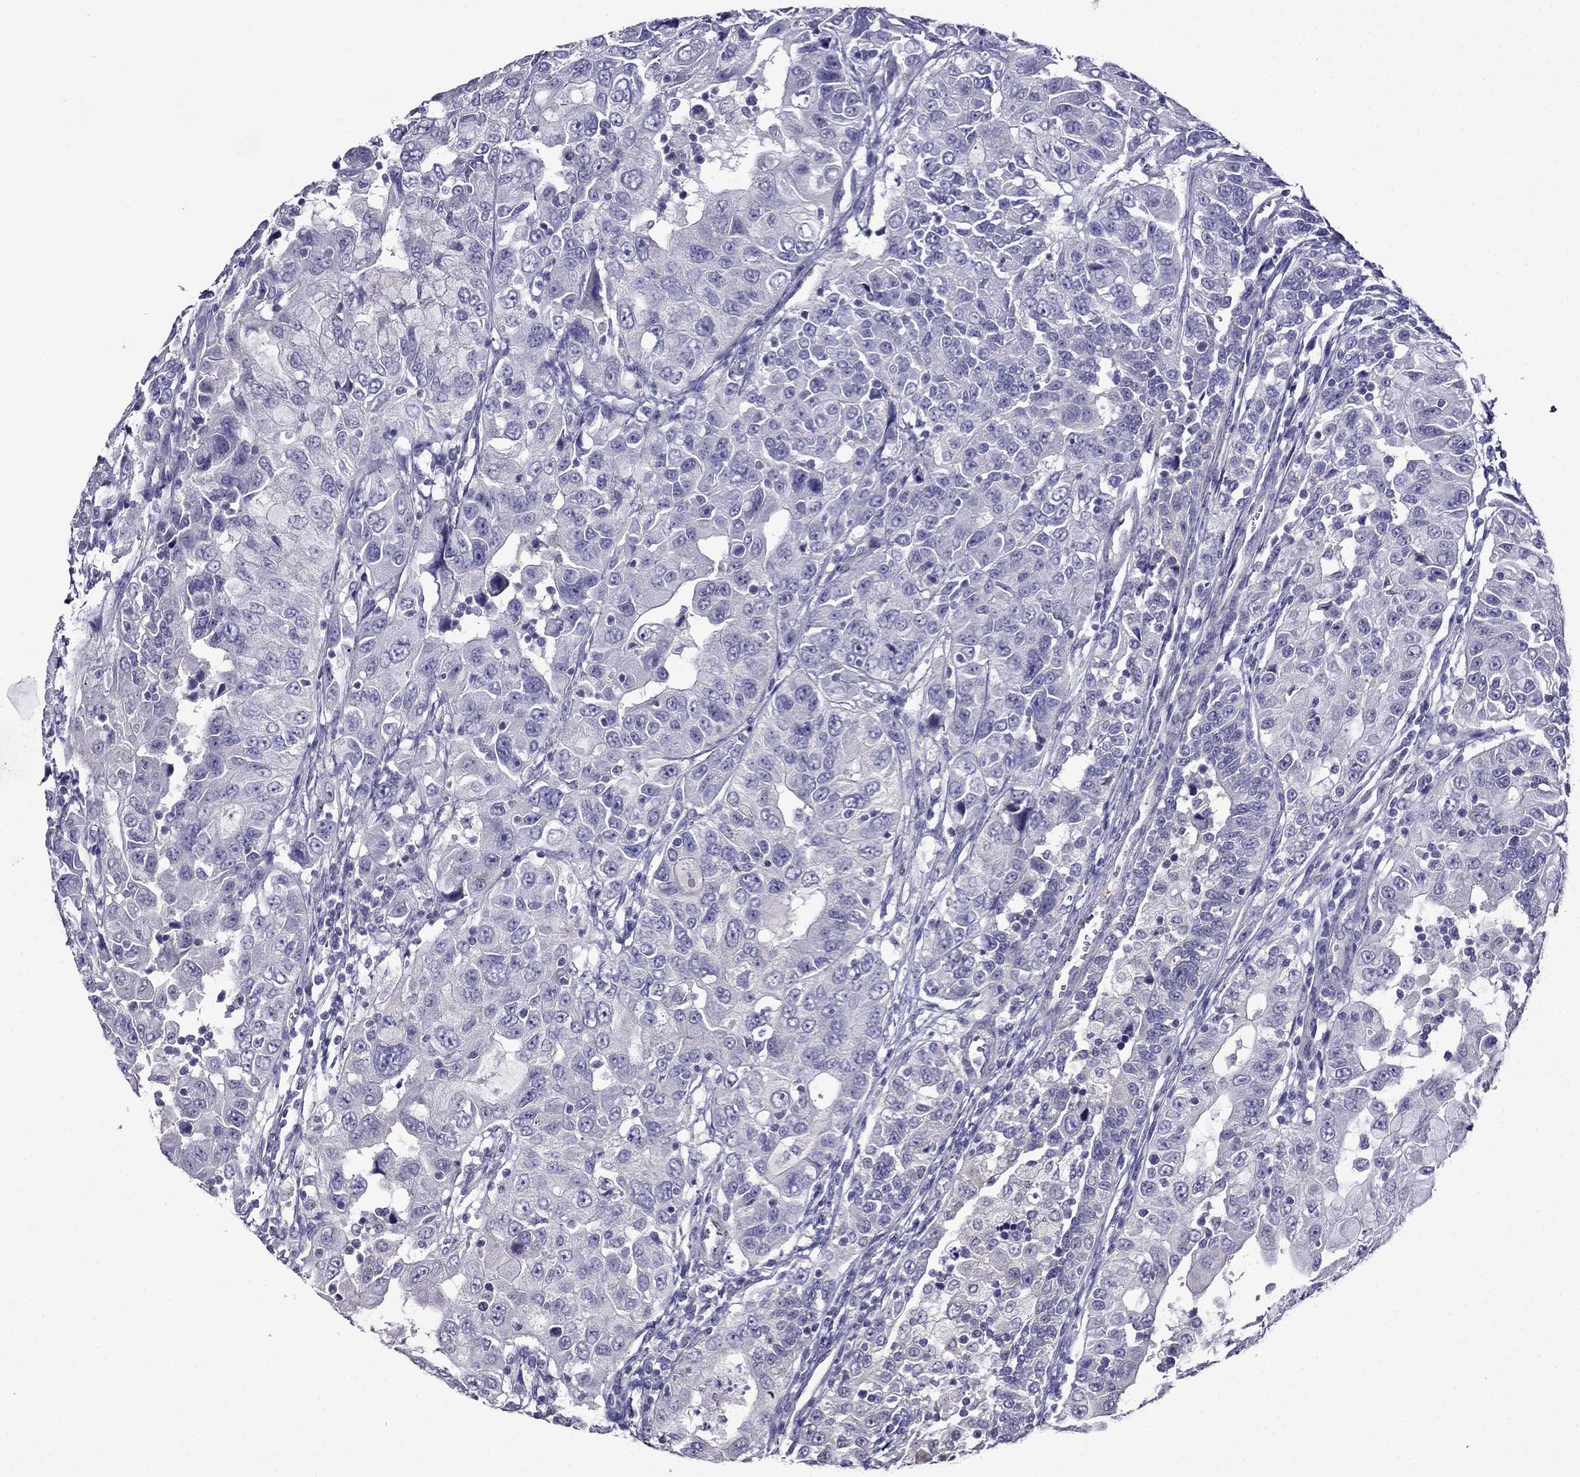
{"staining": {"intensity": "negative", "quantity": "none", "location": "none"}, "tissue": "urothelial cancer", "cell_type": "Tumor cells", "image_type": "cancer", "snomed": [{"axis": "morphology", "description": "Urothelial carcinoma, NOS"}, {"axis": "morphology", "description": "Urothelial carcinoma, High grade"}, {"axis": "topography", "description": "Urinary bladder"}], "caption": "An IHC photomicrograph of transitional cell carcinoma is shown. There is no staining in tumor cells of transitional cell carcinoma.", "gene": "SCNN1D", "patient": {"sex": "female", "age": 73}}